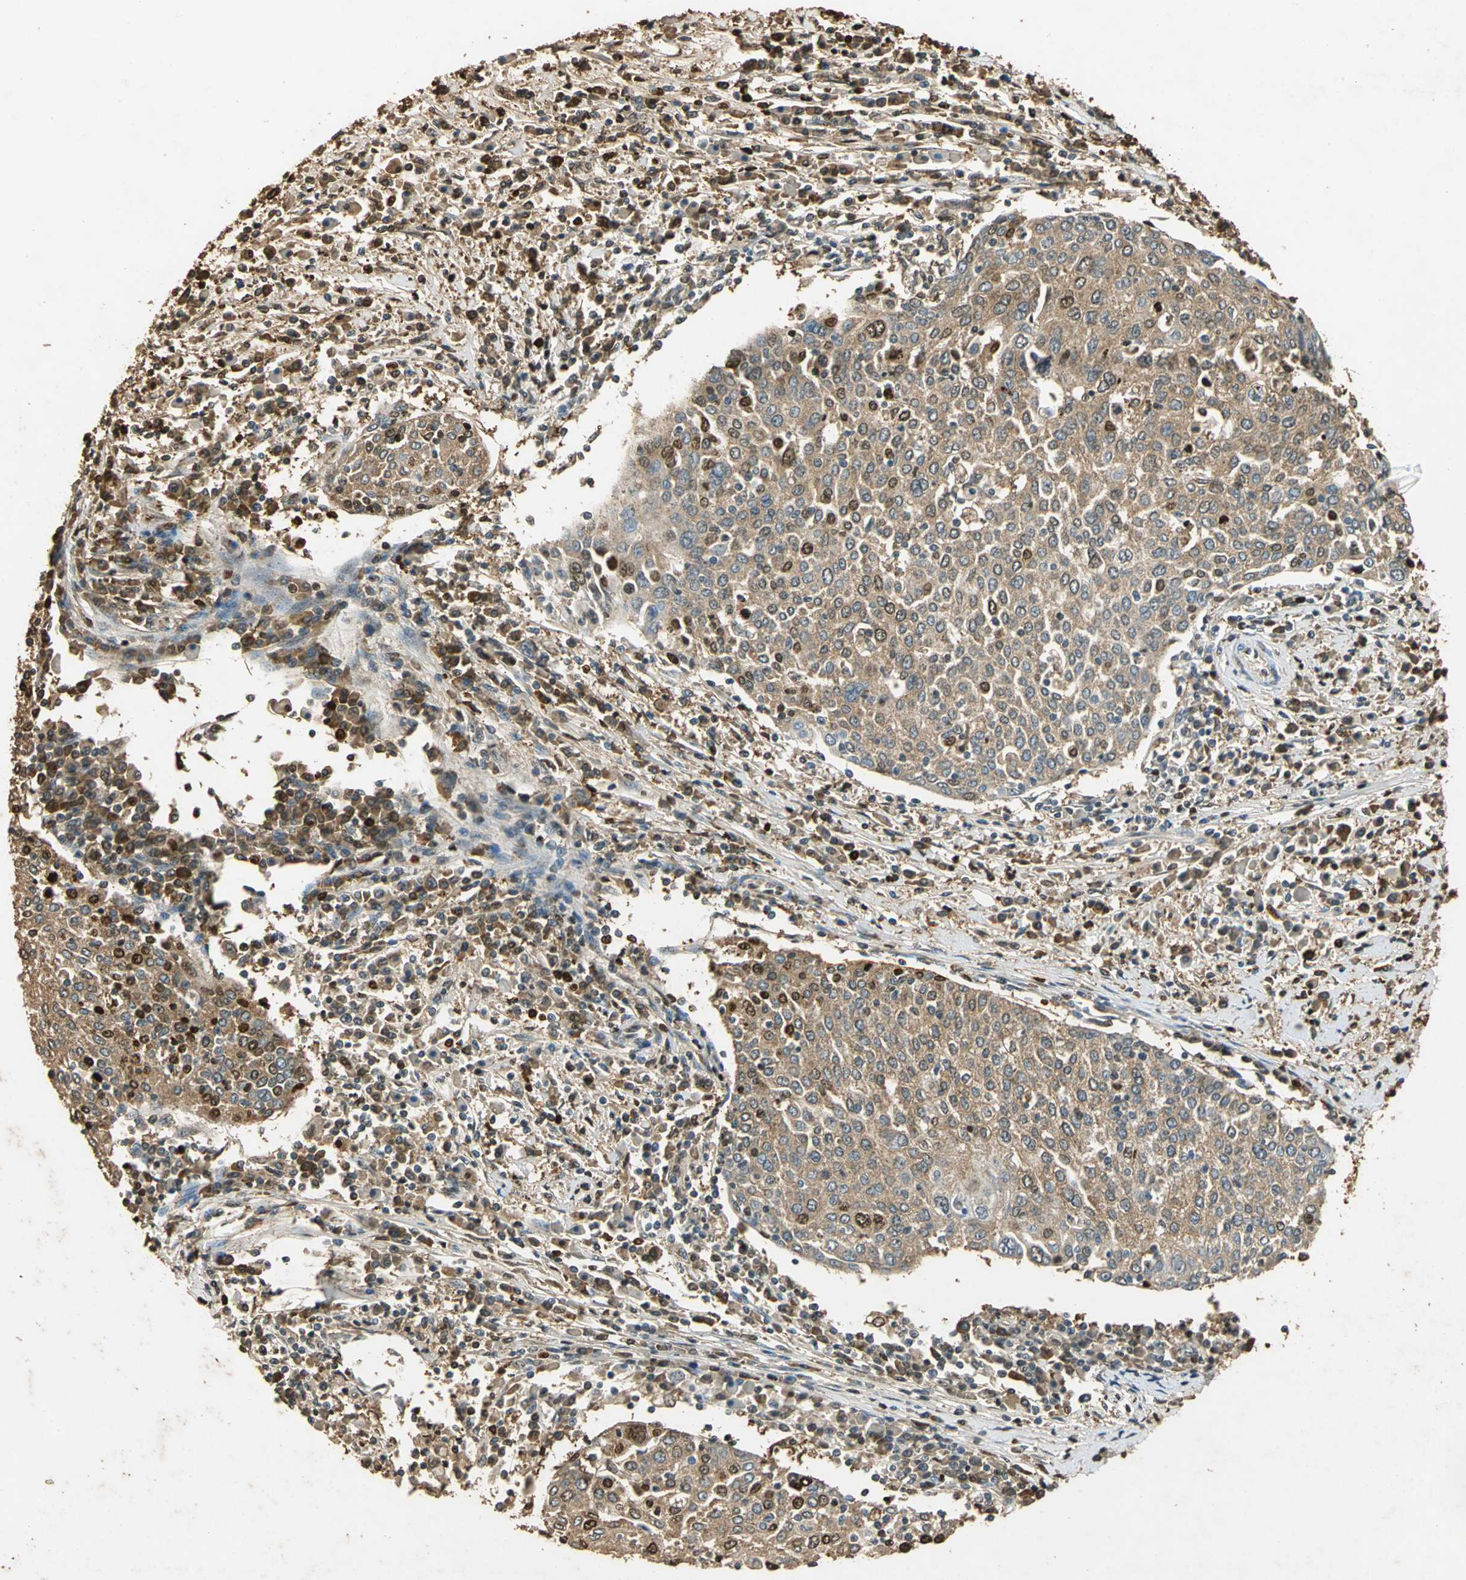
{"staining": {"intensity": "moderate", "quantity": ">75%", "location": "cytoplasmic/membranous"}, "tissue": "cervical cancer", "cell_type": "Tumor cells", "image_type": "cancer", "snomed": [{"axis": "morphology", "description": "Squamous cell carcinoma, NOS"}, {"axis": "topography", "description": "Cervix"}], "caption": "IHC histopathology image of cervical cancer stained for a protein (brown), which exhibits medium levels of moderate cytoplasmic/membranous expression in approximately >75% of tumor cells.", "gene": "GAPDH", "patient": {"sex": "female", "age": 40}}